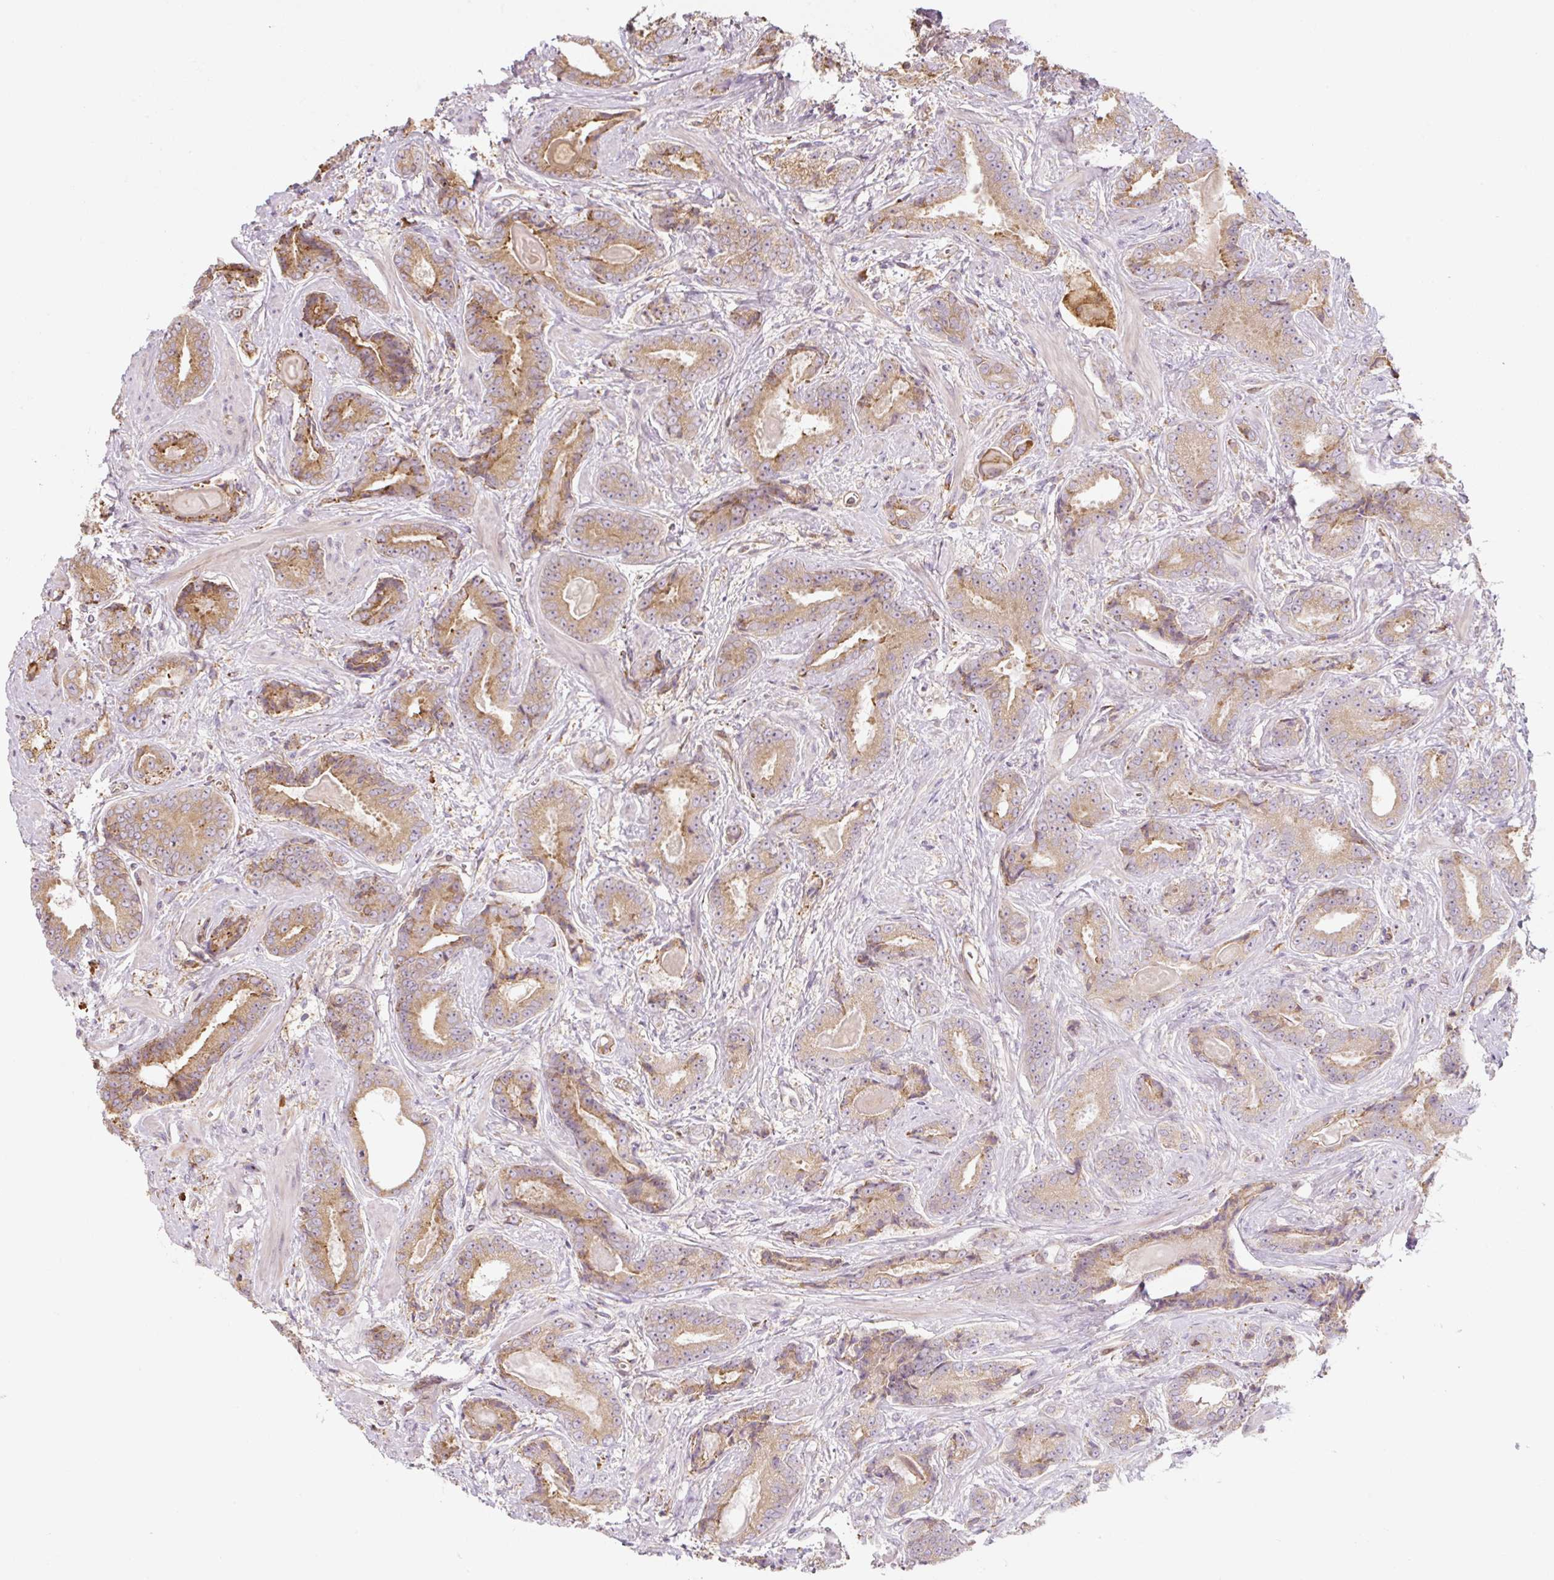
{"staining": {"intensity": "moderate", "quantity": ">75%", "location": "cytoplasmic/membranous"}, "tissue": "prostate cancer", "cell_type": "Tumor cells", "image_type": "cancer", "snomed": [{"axis": "morphology", "description": "Adenocarcinoma, Low grade"}, {"axis": "topography", "description": "Prostate"}], "caption": "This photomicrograph exhibits prostate adenocarcinoma (low-grade) stained with immunohistochemistry to label a protein in brown. The cytoplasmic/membranous of tumor cells show moderate positivity for the protein. Nuclei are counter-stained blue.", "gene": "RASA1", "patient": {"sex": "male", "age": 62}}